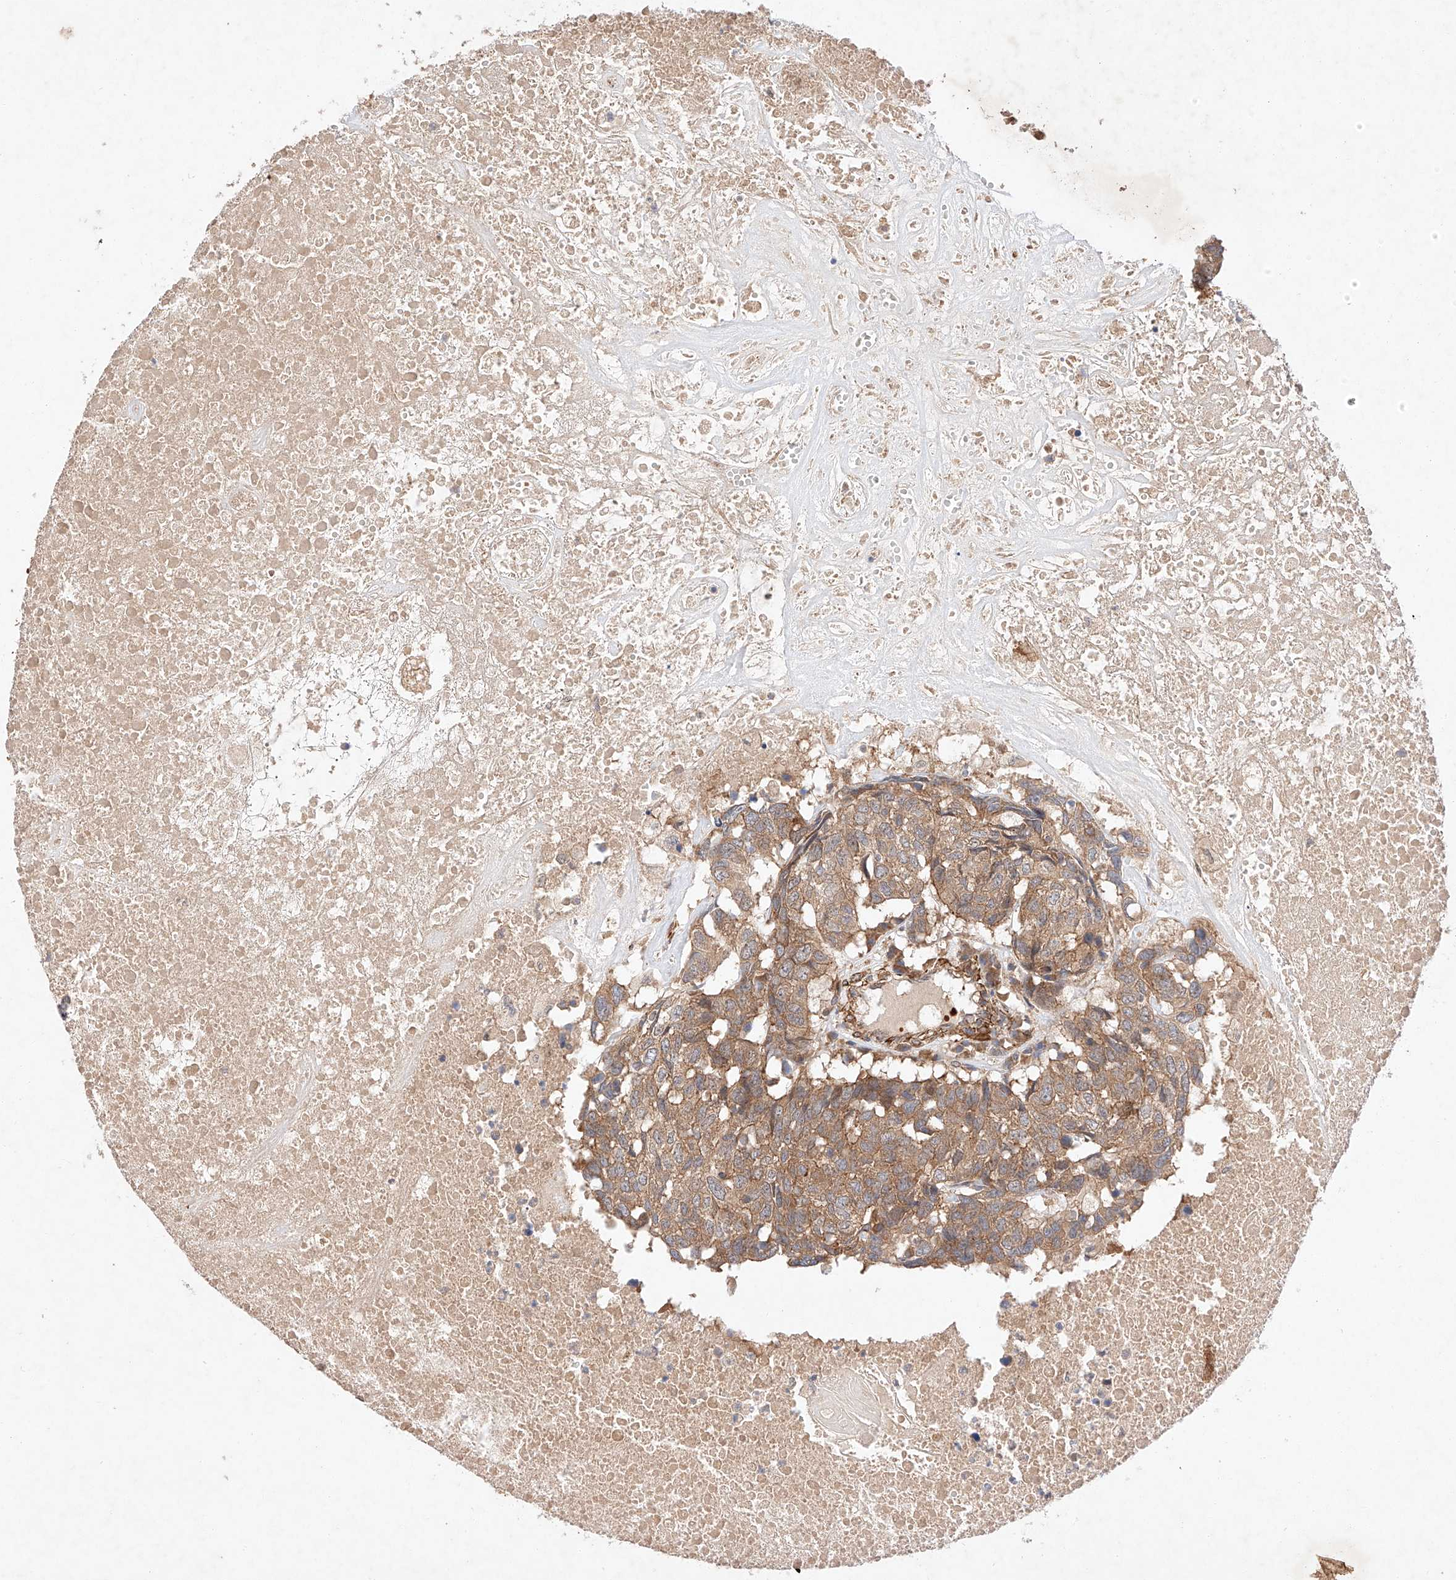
{"staining": {"intensity": "moderate", "quantity": ">75%", "location": "cytoplasmic/membranous"}, "tissue": "head and neck cancer", "cell_type": "Tumor cells", "image_type": "cancer", "snomed": [{"axis": "morphology", "description": "Squamous cell carcinoma, NOS"}, {"axis": "topography", "description": "Head-Neck"}], "caption": "Brown immunohistochemical staining in human head and neck squamous cell carcinoma displays moderate cytoplasmic/membranous expression in approximately >75% of tumor cells. (Brightfield microscopy of DAB IHC at high magnification).", "gene": "RAB23", "patient": {"sex": "male", "age": 66}}